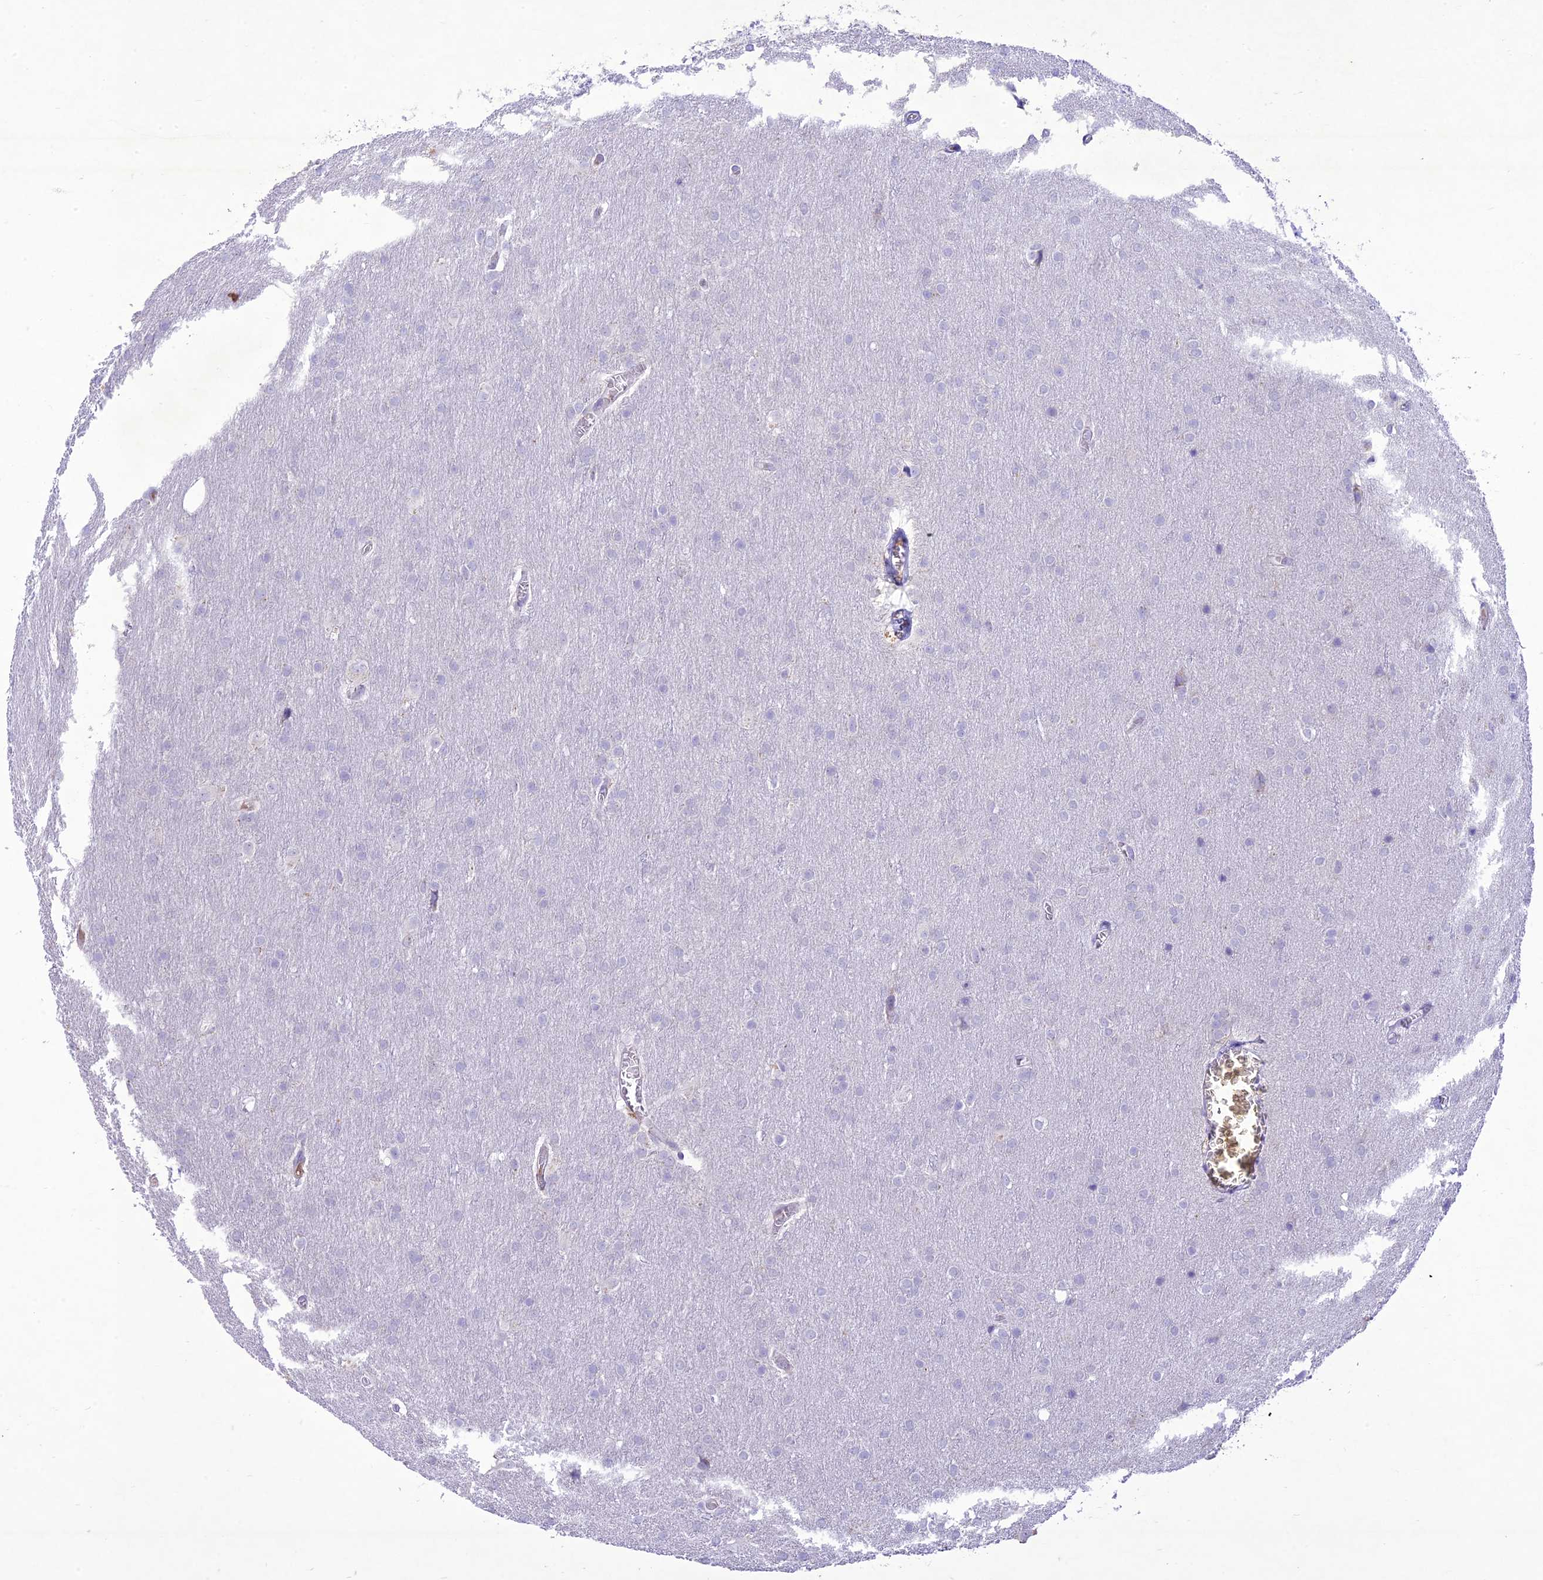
{"staining": {"intensity": "negative", "quantity": "none", "location": "none"}, "tissue": "glioma", "cell_type": "Tumor cells", "image_type": "cancer", "snomed": [{"axis": "morphology", "description": "Glioma, malignant, Low grade"}, {"axis": "topography", "description": "Brain"}], "caption": "A high-resolution histopathology image shows IHC staining of glioma, which exhibits no significant staining in tumor cells. (DAB (3,3'-diaminobenzidine) IHC, high magnification).", "gene": "SLC13A5", "patient": {"sex": "female", "age": 32}}